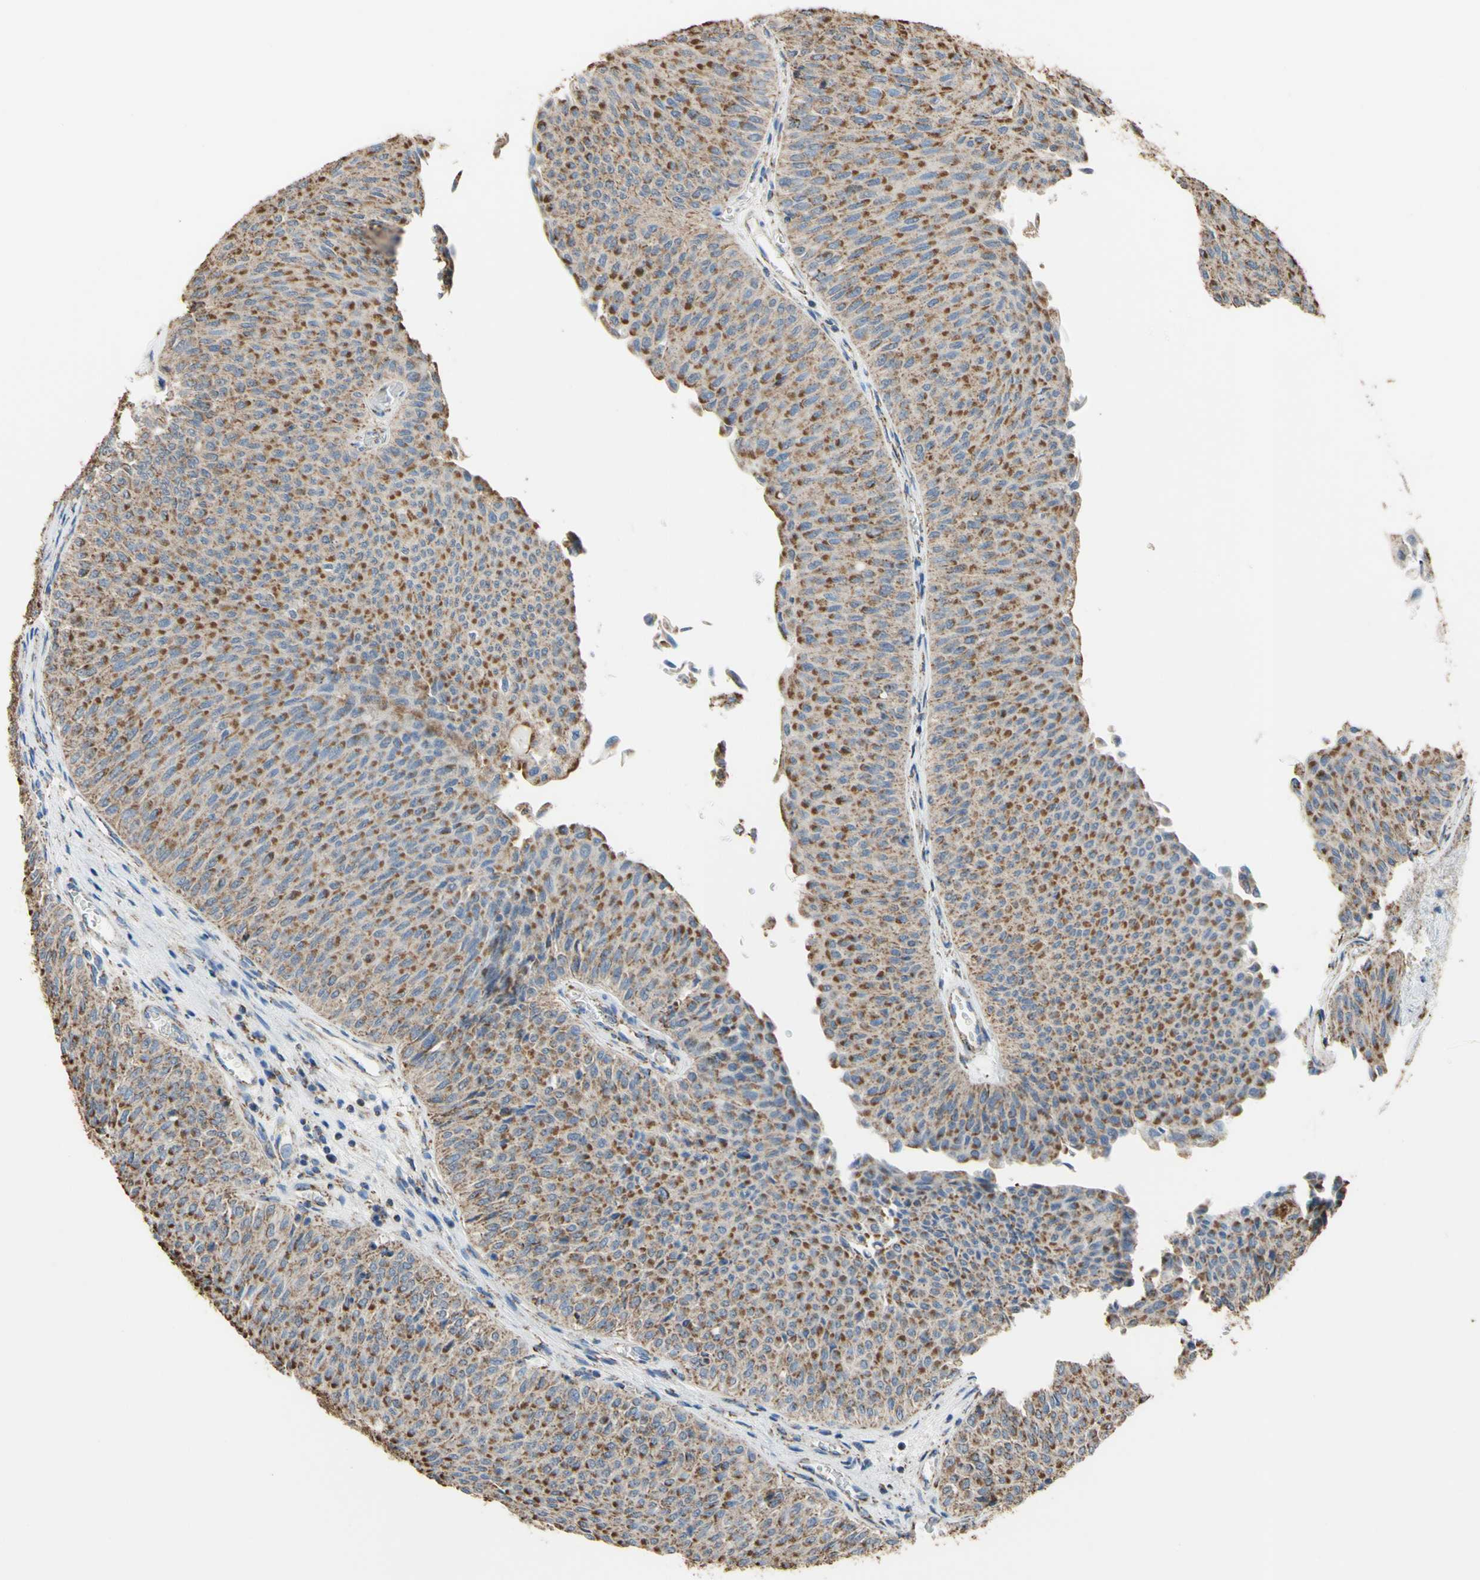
{"staining": {"intensity": "moderate", "quantity": ">75%", "location": "cytoplasmic/membranous"}, "tissue": "urothelial cancer", "cell_type": "Tumor cells", "image_type": "cancer", "snomed": [{"axis": "morphology", "description": "Urothelial carcinoma, Low grade"}, {"axis": "topography", "description": "Urinary bladder"}], "caption": "DAB immunohistochemical staining of human urothelial carcinoma (low-grade) shows moderate cytoplasmic/membranous protein staining in about >75% of tumor cells.", "gene": "CMKLR2", "patient": {"sex": "male", "age": 78}}